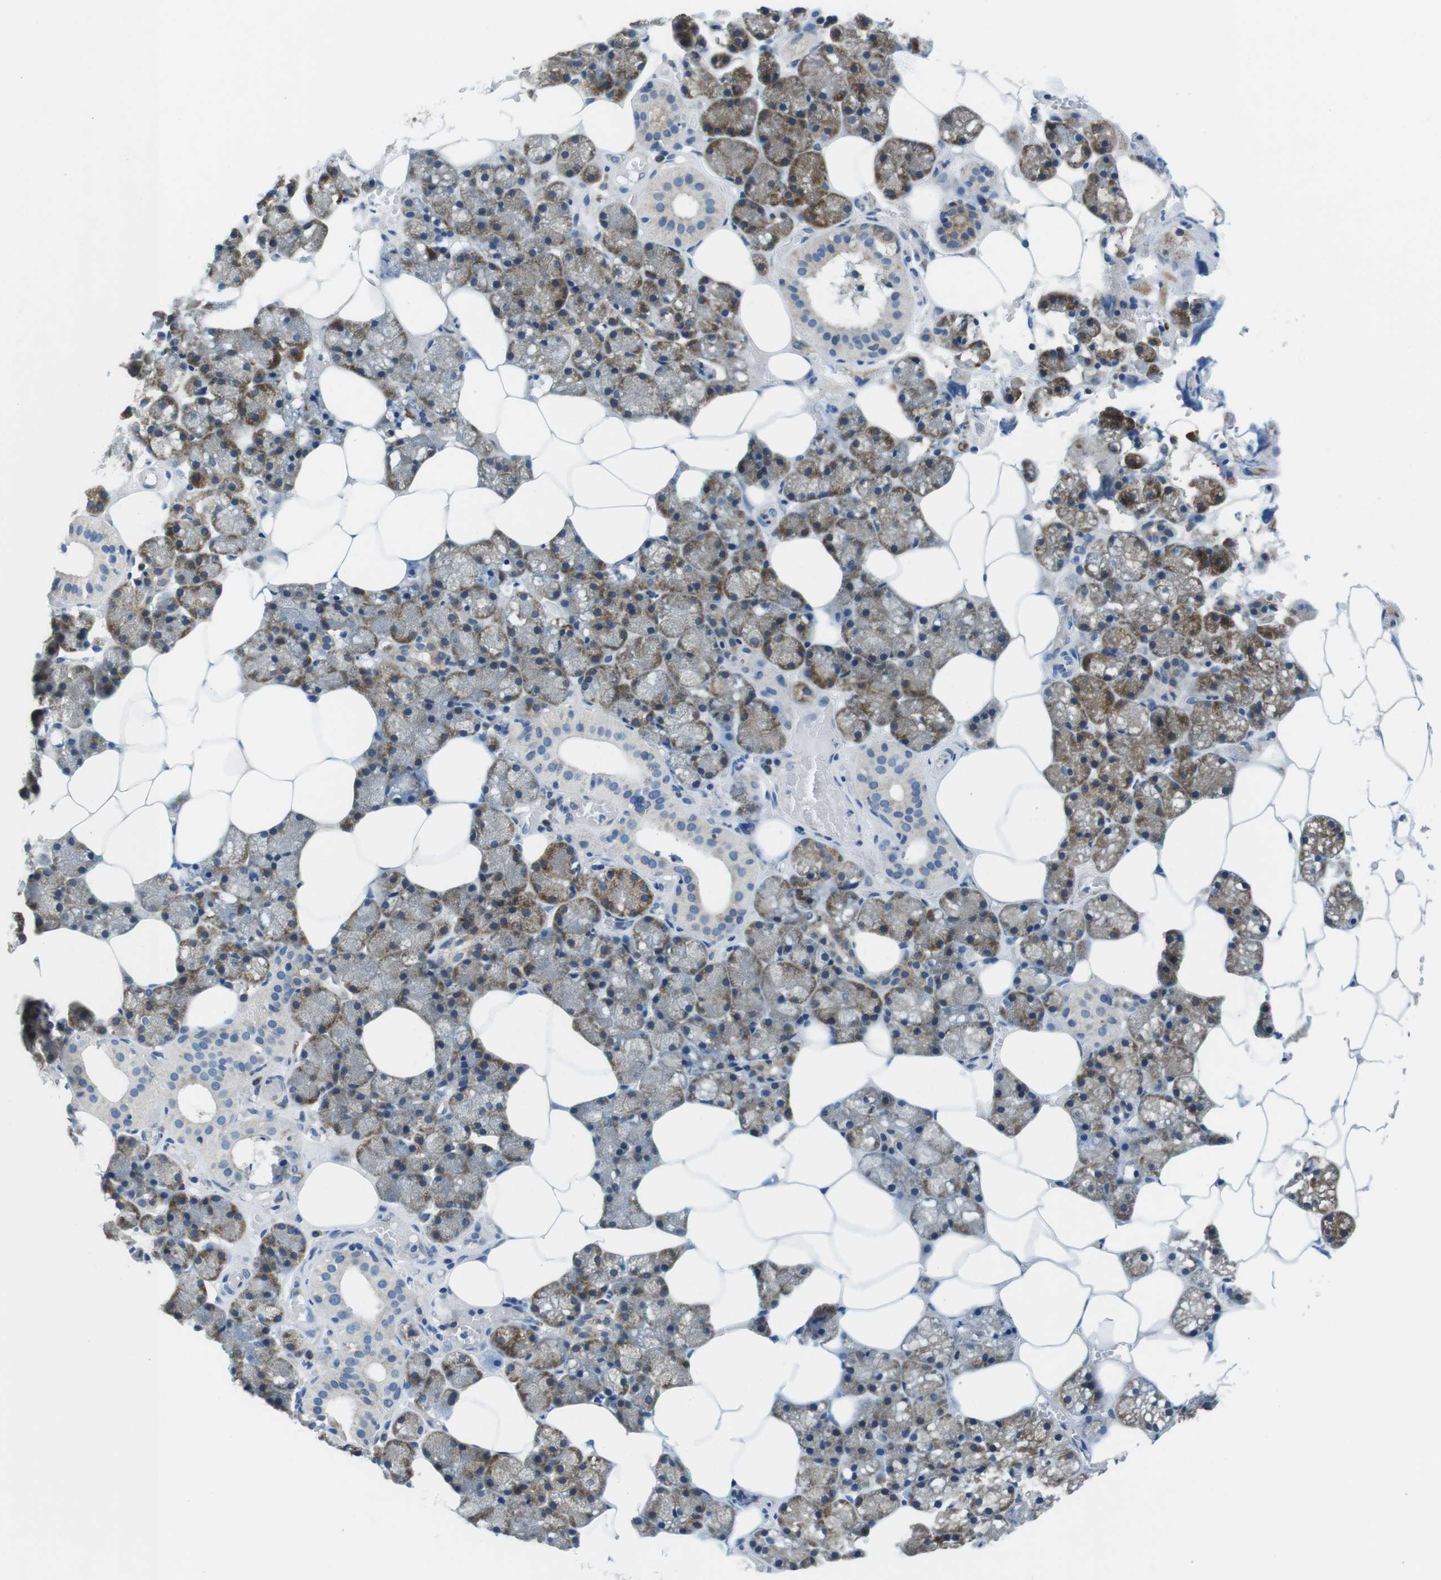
{"staining": {"intensity": "strong", "quantity": "25%-75%", "location": "cytoplasmic/membranous"}, "tissue": "salivary gland", "cell_type": "Glandular cells", "image_type": "normal", "snomed": [{"axis": "morphology", "description": "Normal tissue, NOS"}, {"axis": "topography", "description": "Salivary gland"}], "caption": "Glandular cells reveal strong cytoplasmic/membranous positivity in approximately 25%-75% of cells in benign salivary gland.", "gene": "EIF2B5", "patient": {"sex": "male", "age": 62}}